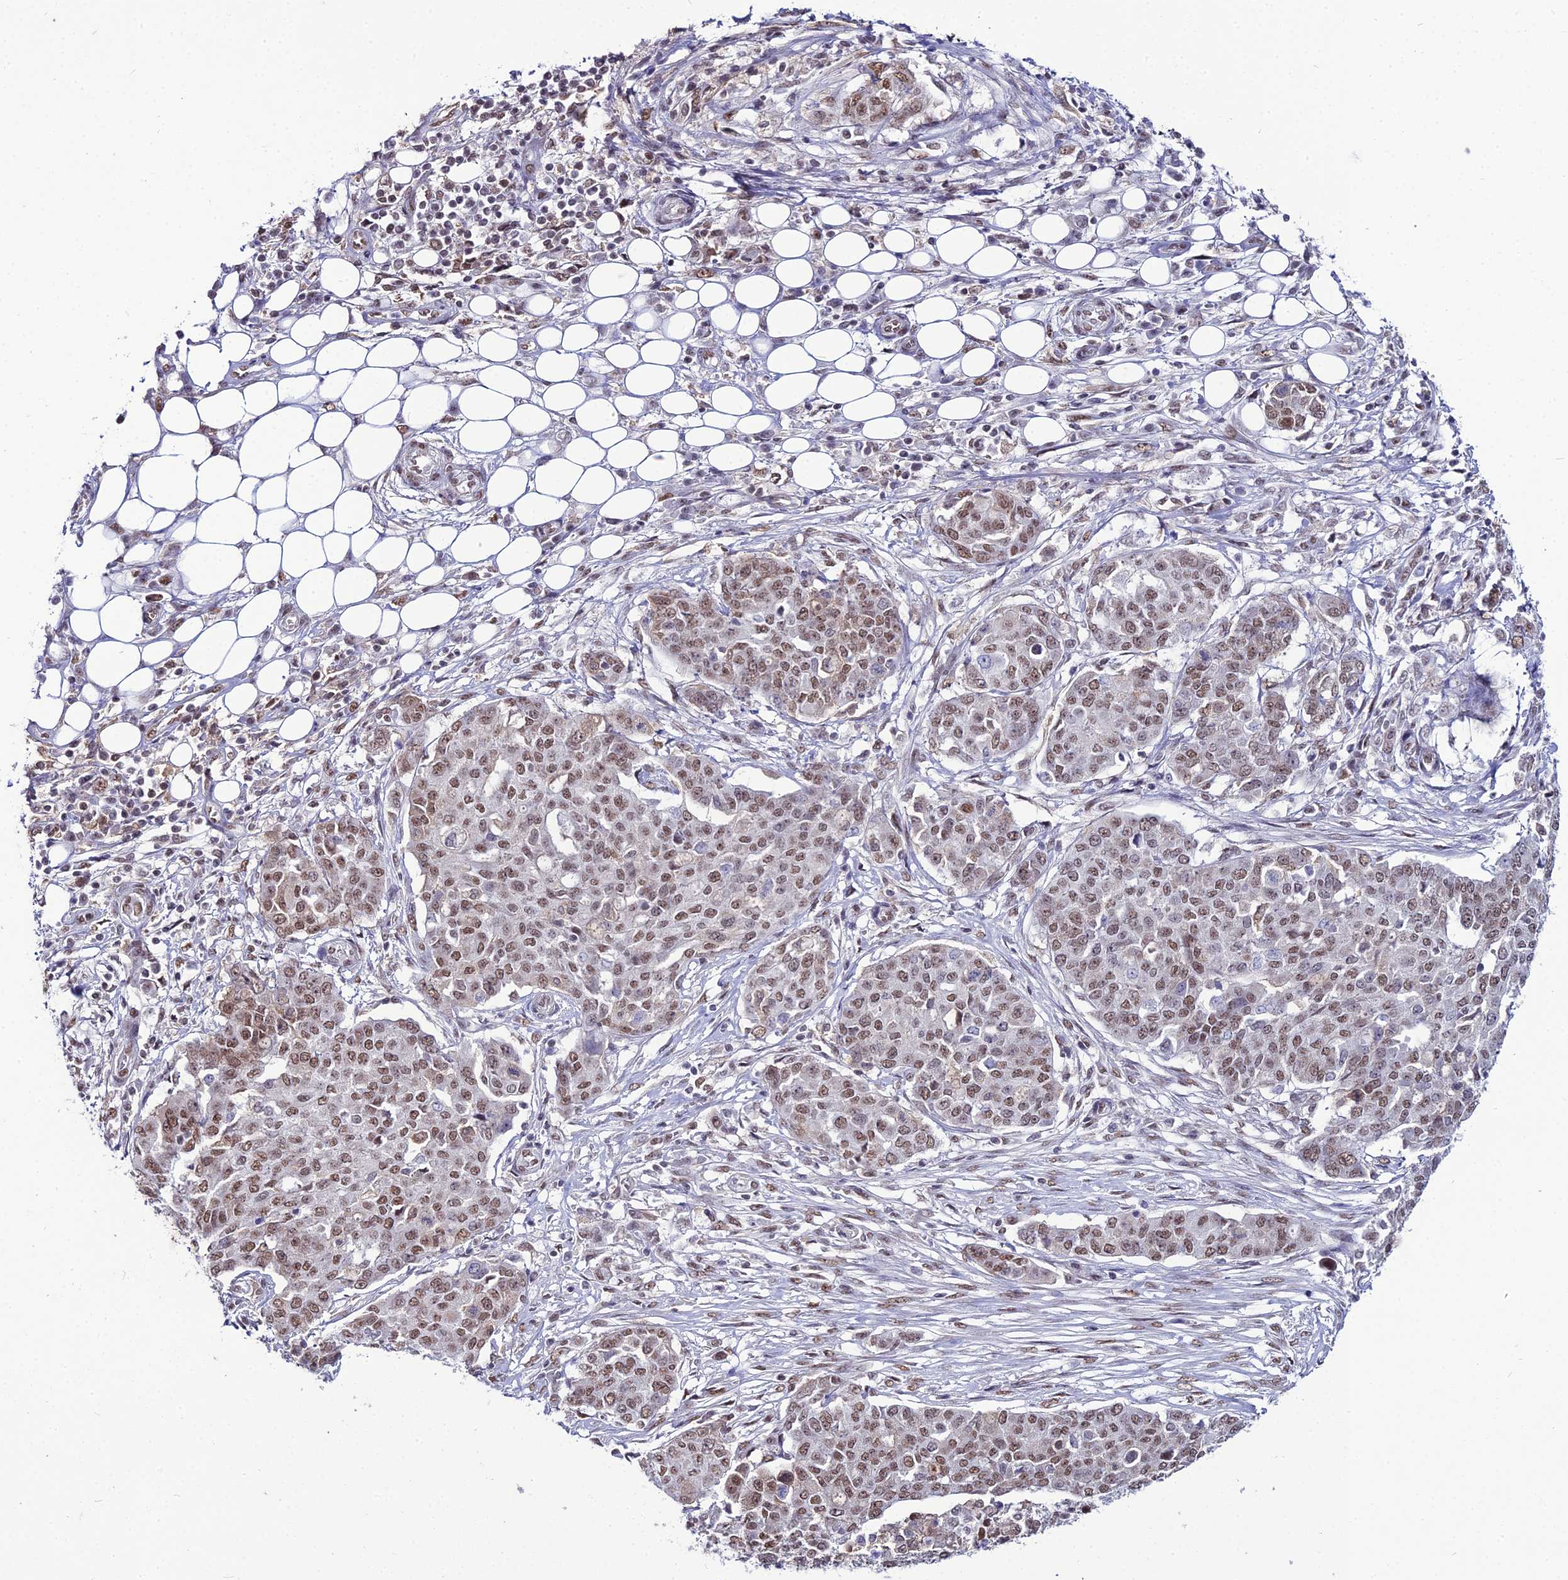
{"staining": {"intensity": "moderate", "quantity": ">75%", "location": "nuclear"}, "tissue": "ovarian cancer", "cell_type": "Tumor cells", "image_type": "cancer", "snomed": [{"axis": "morphology", "description": "Cystadenocarcinoma, serous, NOS"}, {"axis": "topography", "description": "Soft tissue"}, {"axis": "topography", "description": "Ovary"}], "caption": "Immunohistochemical staining of human ovarian cancer (serous cystadenocarcinoma) displays moderate nuclear protein positivity in about >75% of tumor cells.", "gene": "RBM12", "patient": {"sex": "female", "age": 57}}